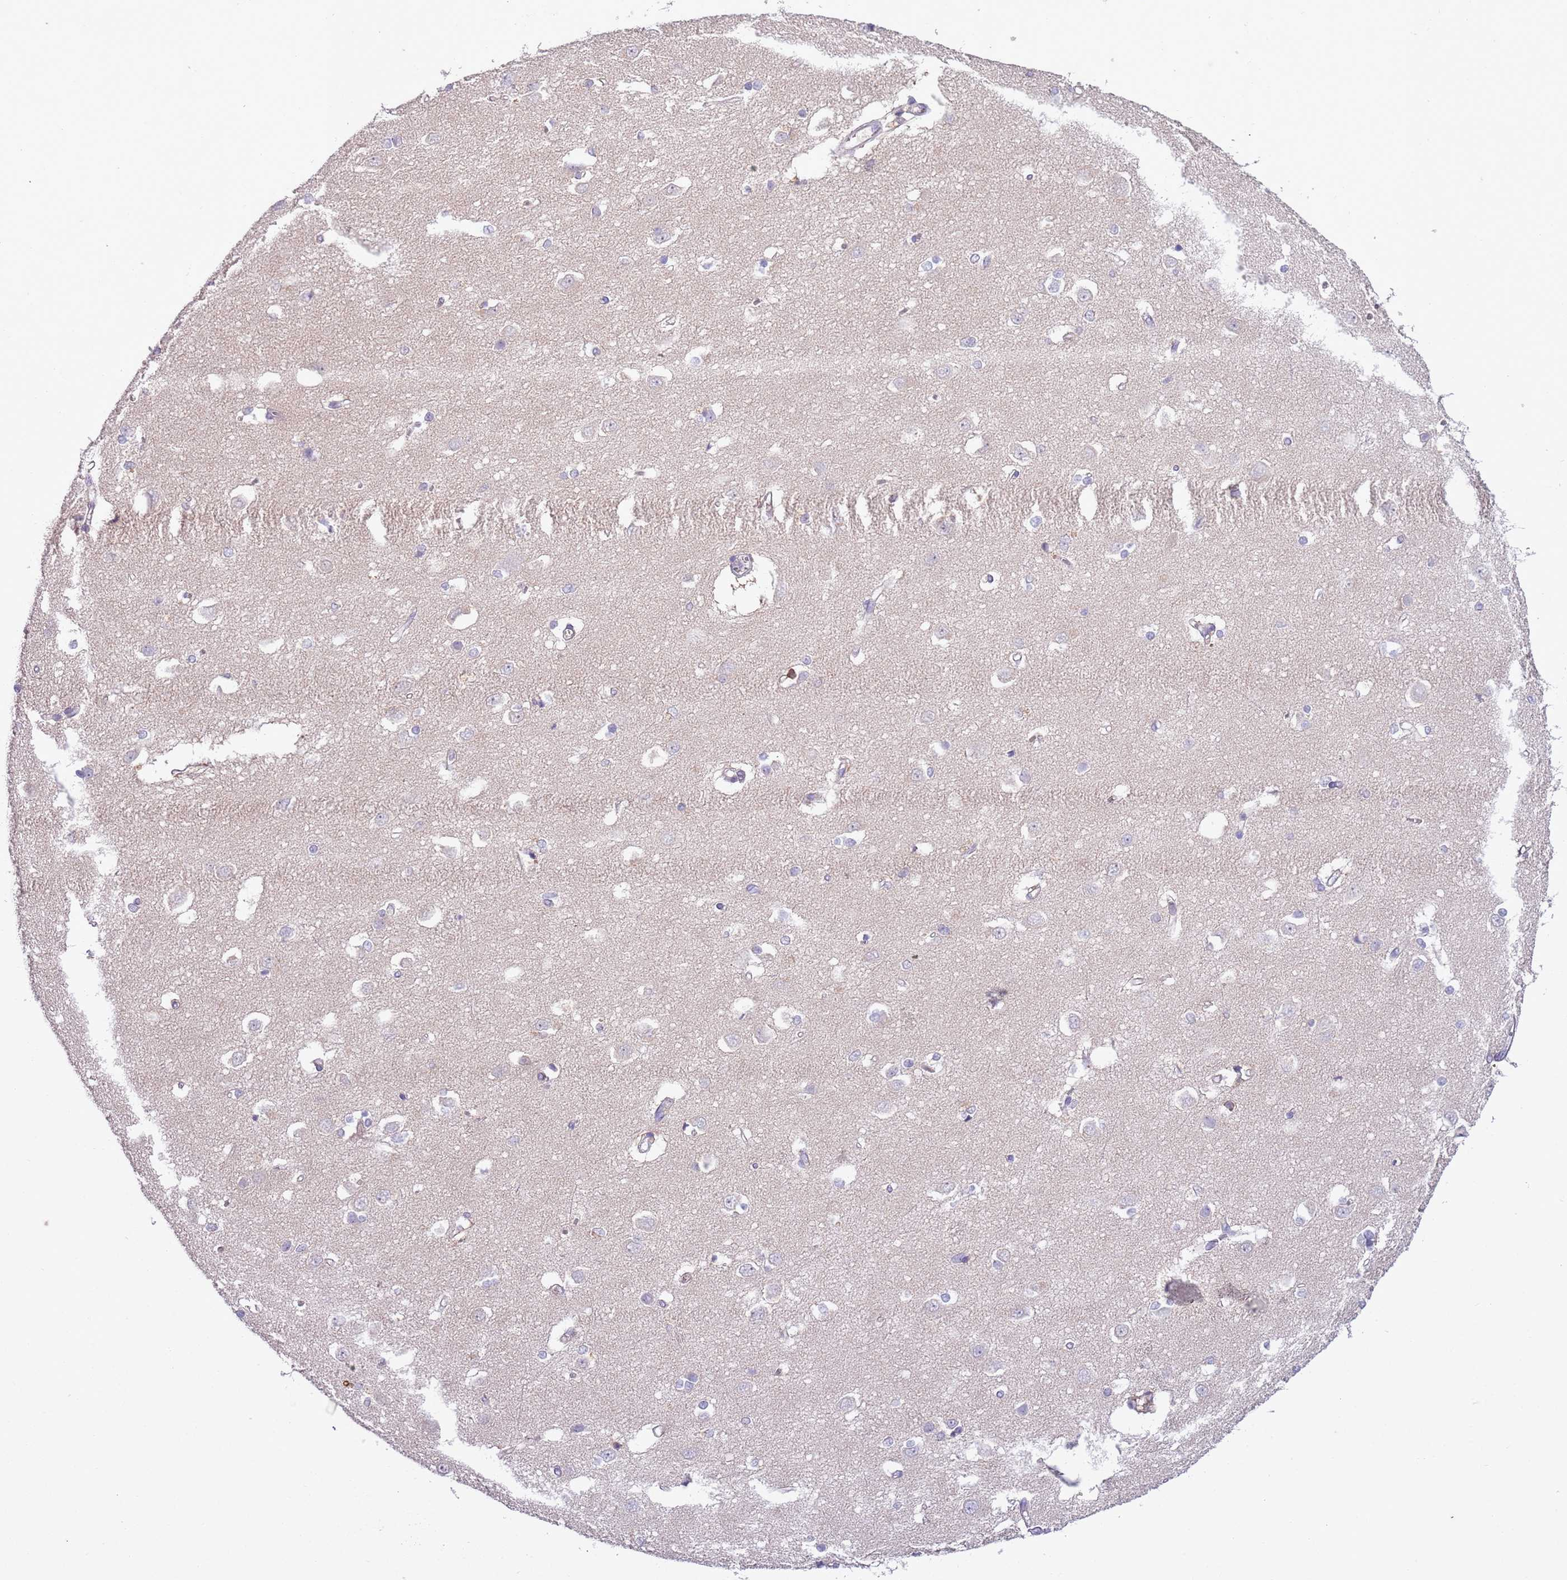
{"staining": {"intensity": "negative", "quantity": "none", "location": "none"}, "tissue": "caudate", "cell_type": "Glial cells", "image_type": "normal", "snomed": [{"axis": "morphology", "description": "Normal tissue, NOS"}, {"axis": "topography", "description": "Lateral ventricle wall"}], "caption": "Caudate stained for a protein using immunohistochemistry (IHC) demonstrates no positivity glial cells.", "gene": "HES3", "patient": {"sex": "male", "age": 37}}